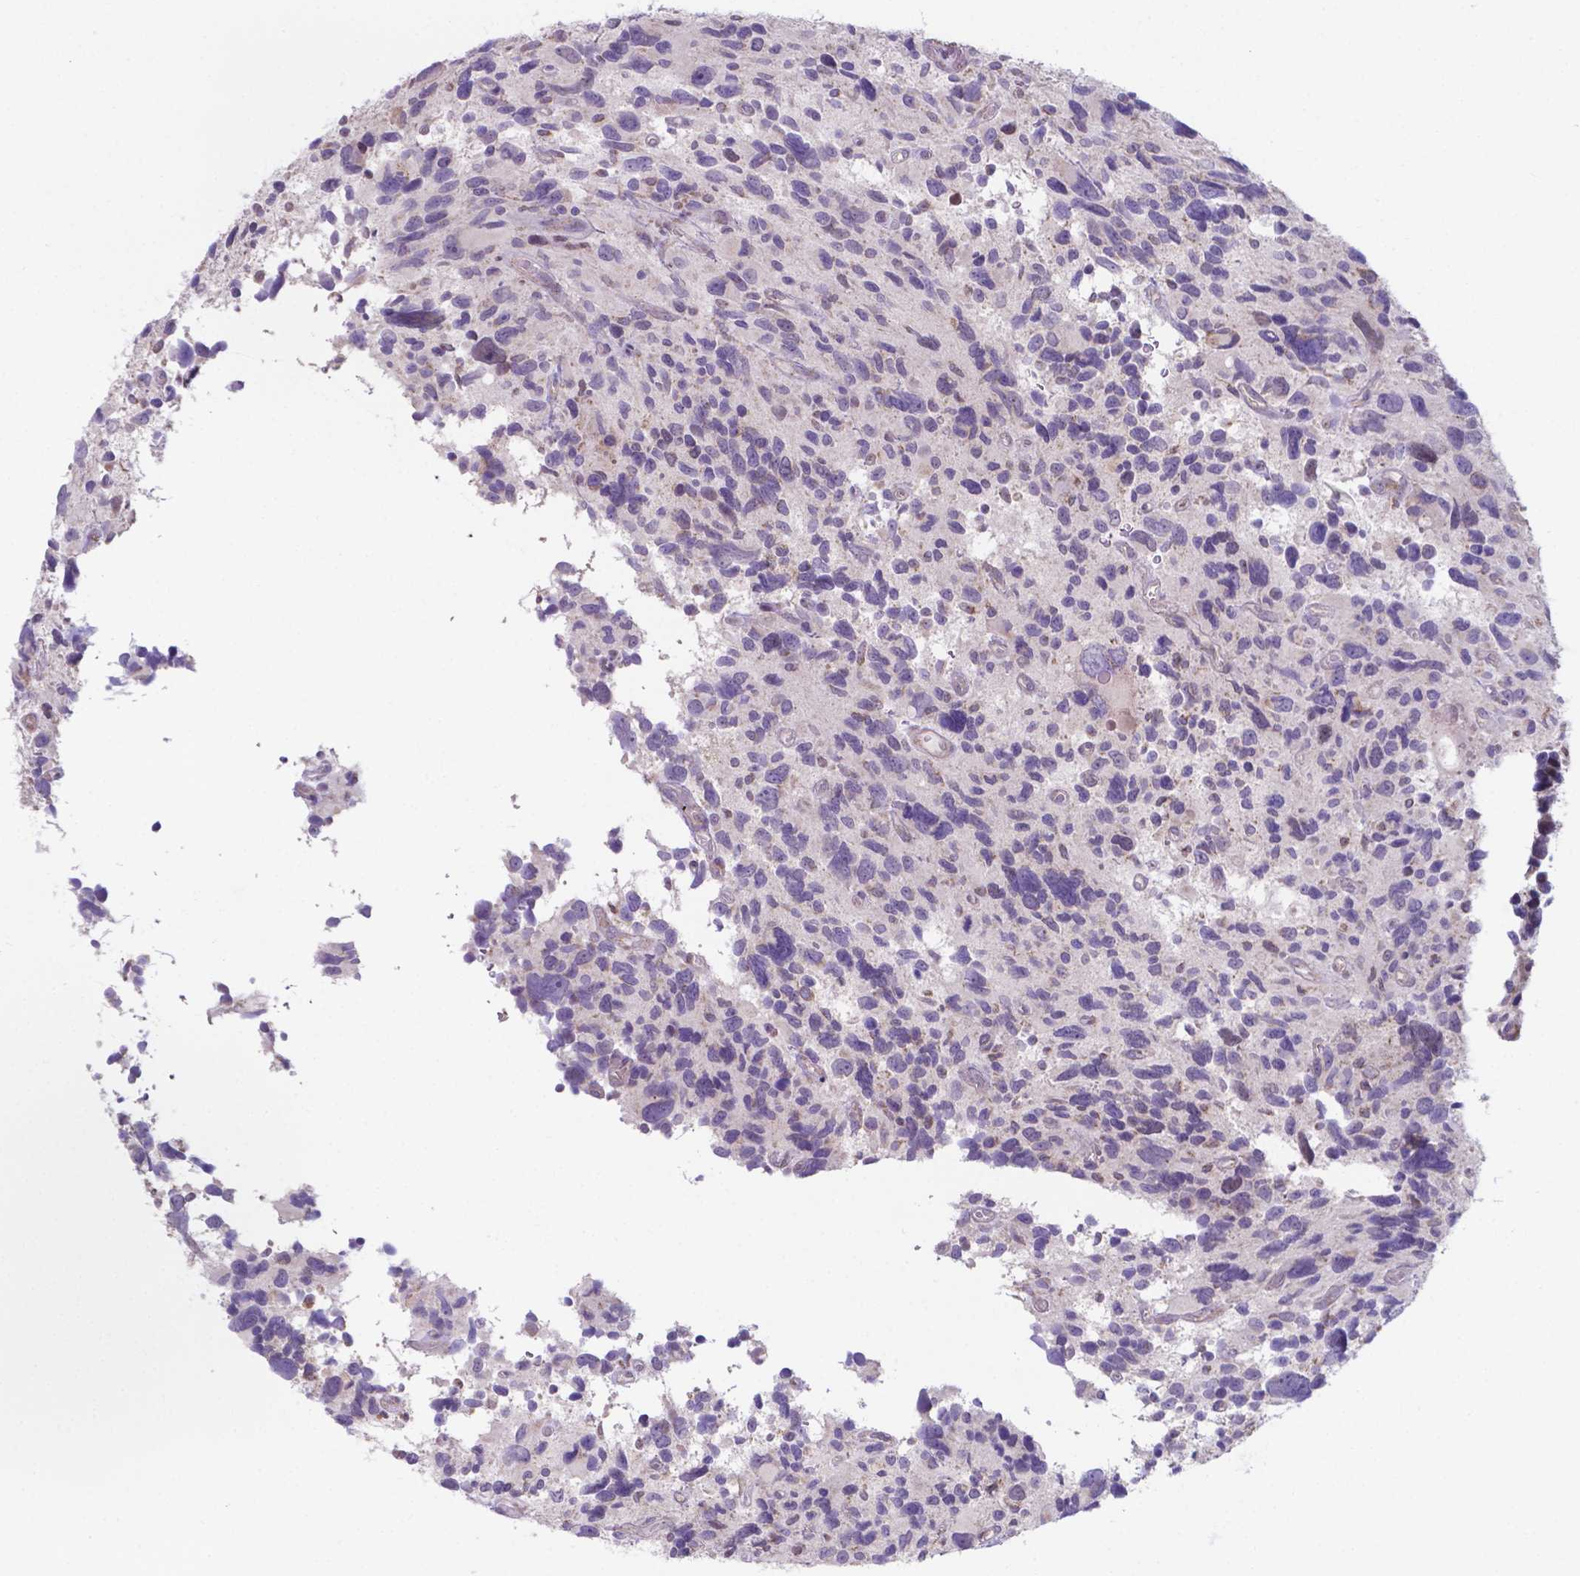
{"staining": {"intensity": "negative", "quantity": "none", "location": "none"}, "tissue": "glioma", "cell_type": "Tumor cells", "image_type": "cancer", "snomed": [{"axis": "morphology", "description": "Glioma, malignant, High grade"}, {"axis": "topography", "description": "Brain"}], "caption": "The immunohistochemistry (IHC) micrograph has no significant staining in tumor cells of glioma tissue. (Brightfield microscopy of DAB (3,3'-diaminobenzidine) immunohistochemistry at high magnification).", "gene": "FAM114A1", "patient": {"sex": "male", "age": 46}}